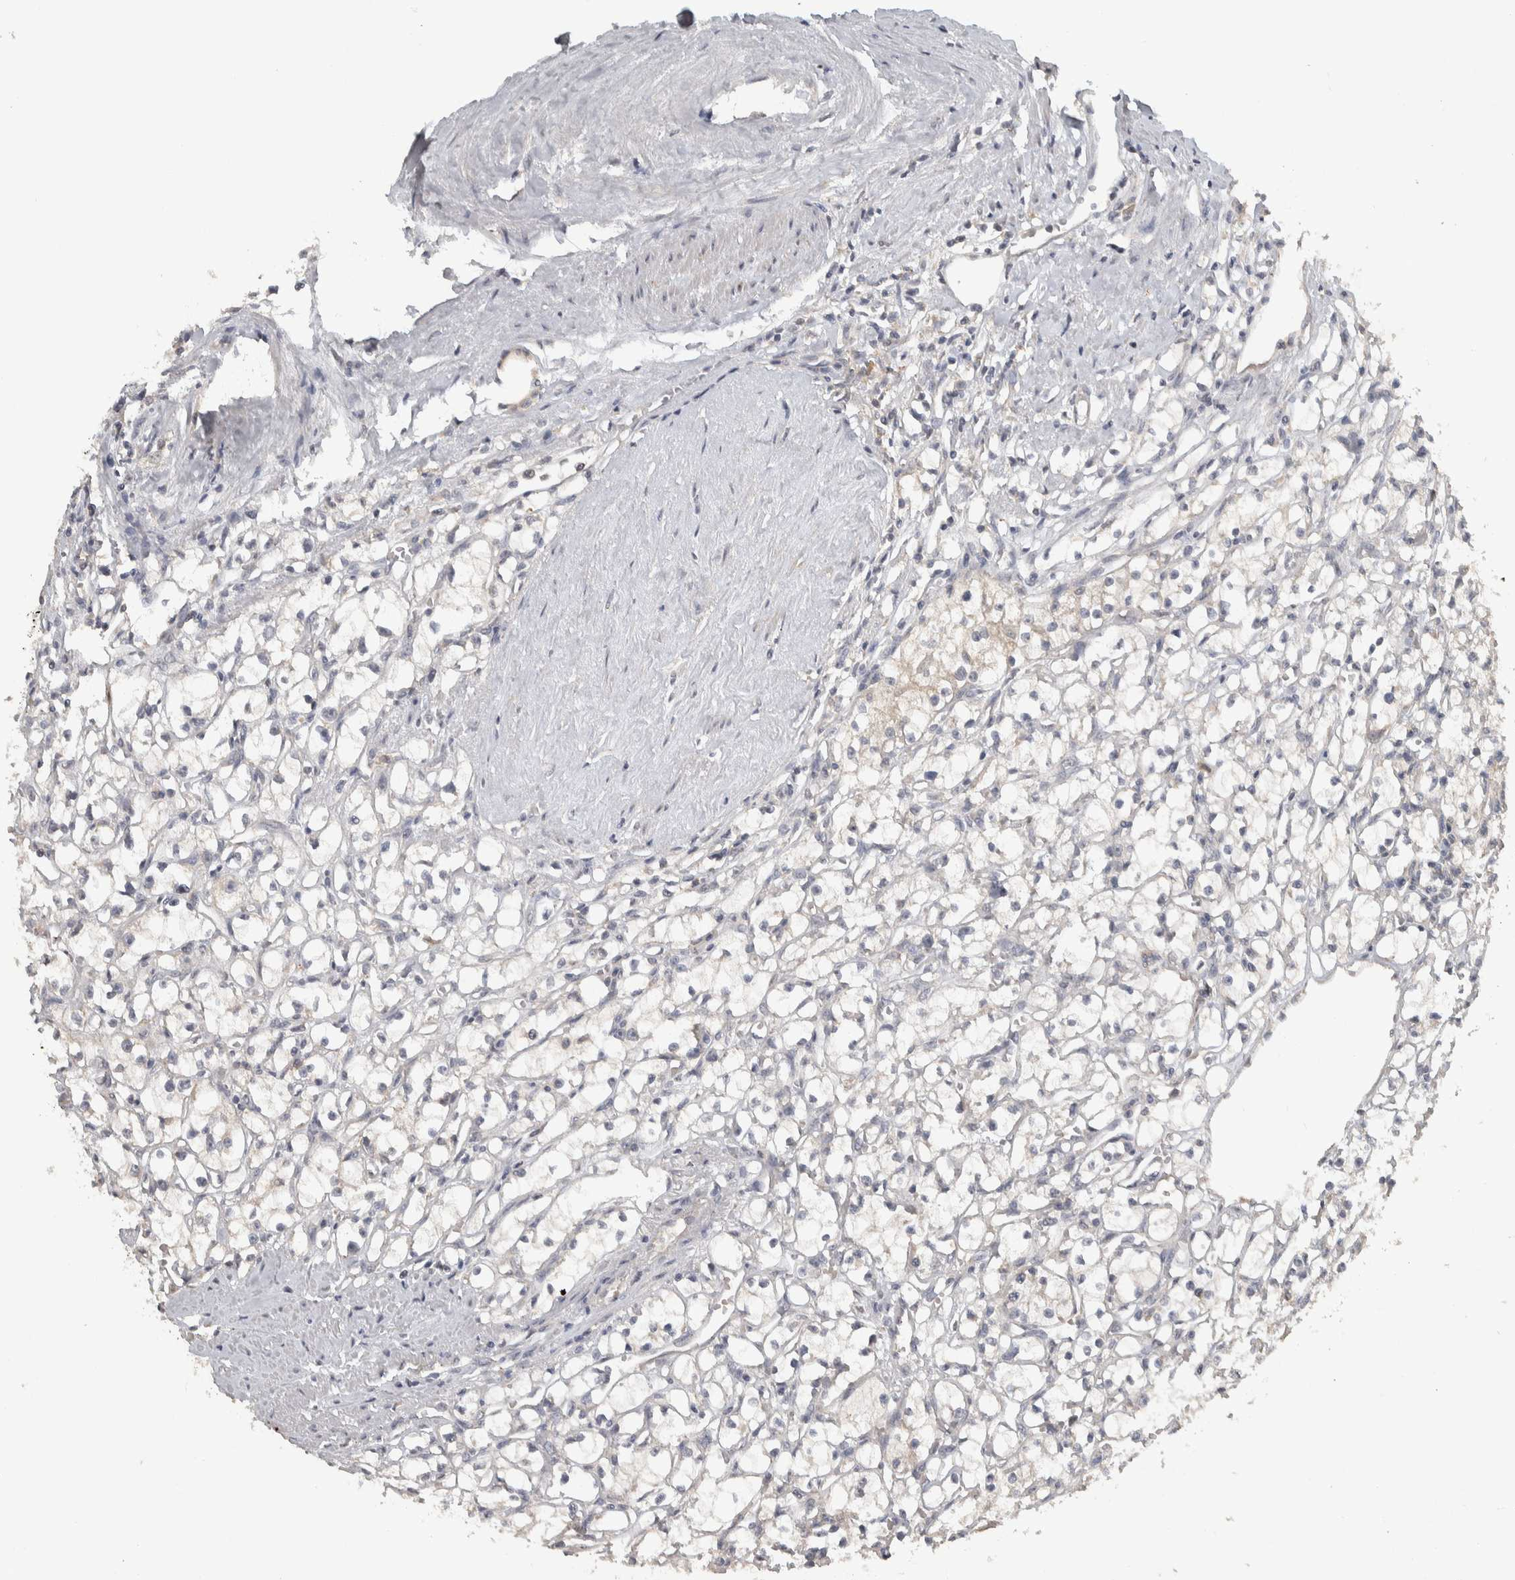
{"staining": {"intensity": "negative", "quantity": "none", "location": "none"}, "tissue": "renal cancer", "cell_type": "Tumor cells", "image_type": "cancer", "snomed": [{"axis": "morphology", "description": "Adenocarcinoma, NOS"}, {"axis": "topography", "description": "Kidney"}], "caption": "The histopathology image demonstrates no staining of tumor cells in renal cancer.", "gene": "EIF3H", "patient": {"sex": "male", "age": 56}}